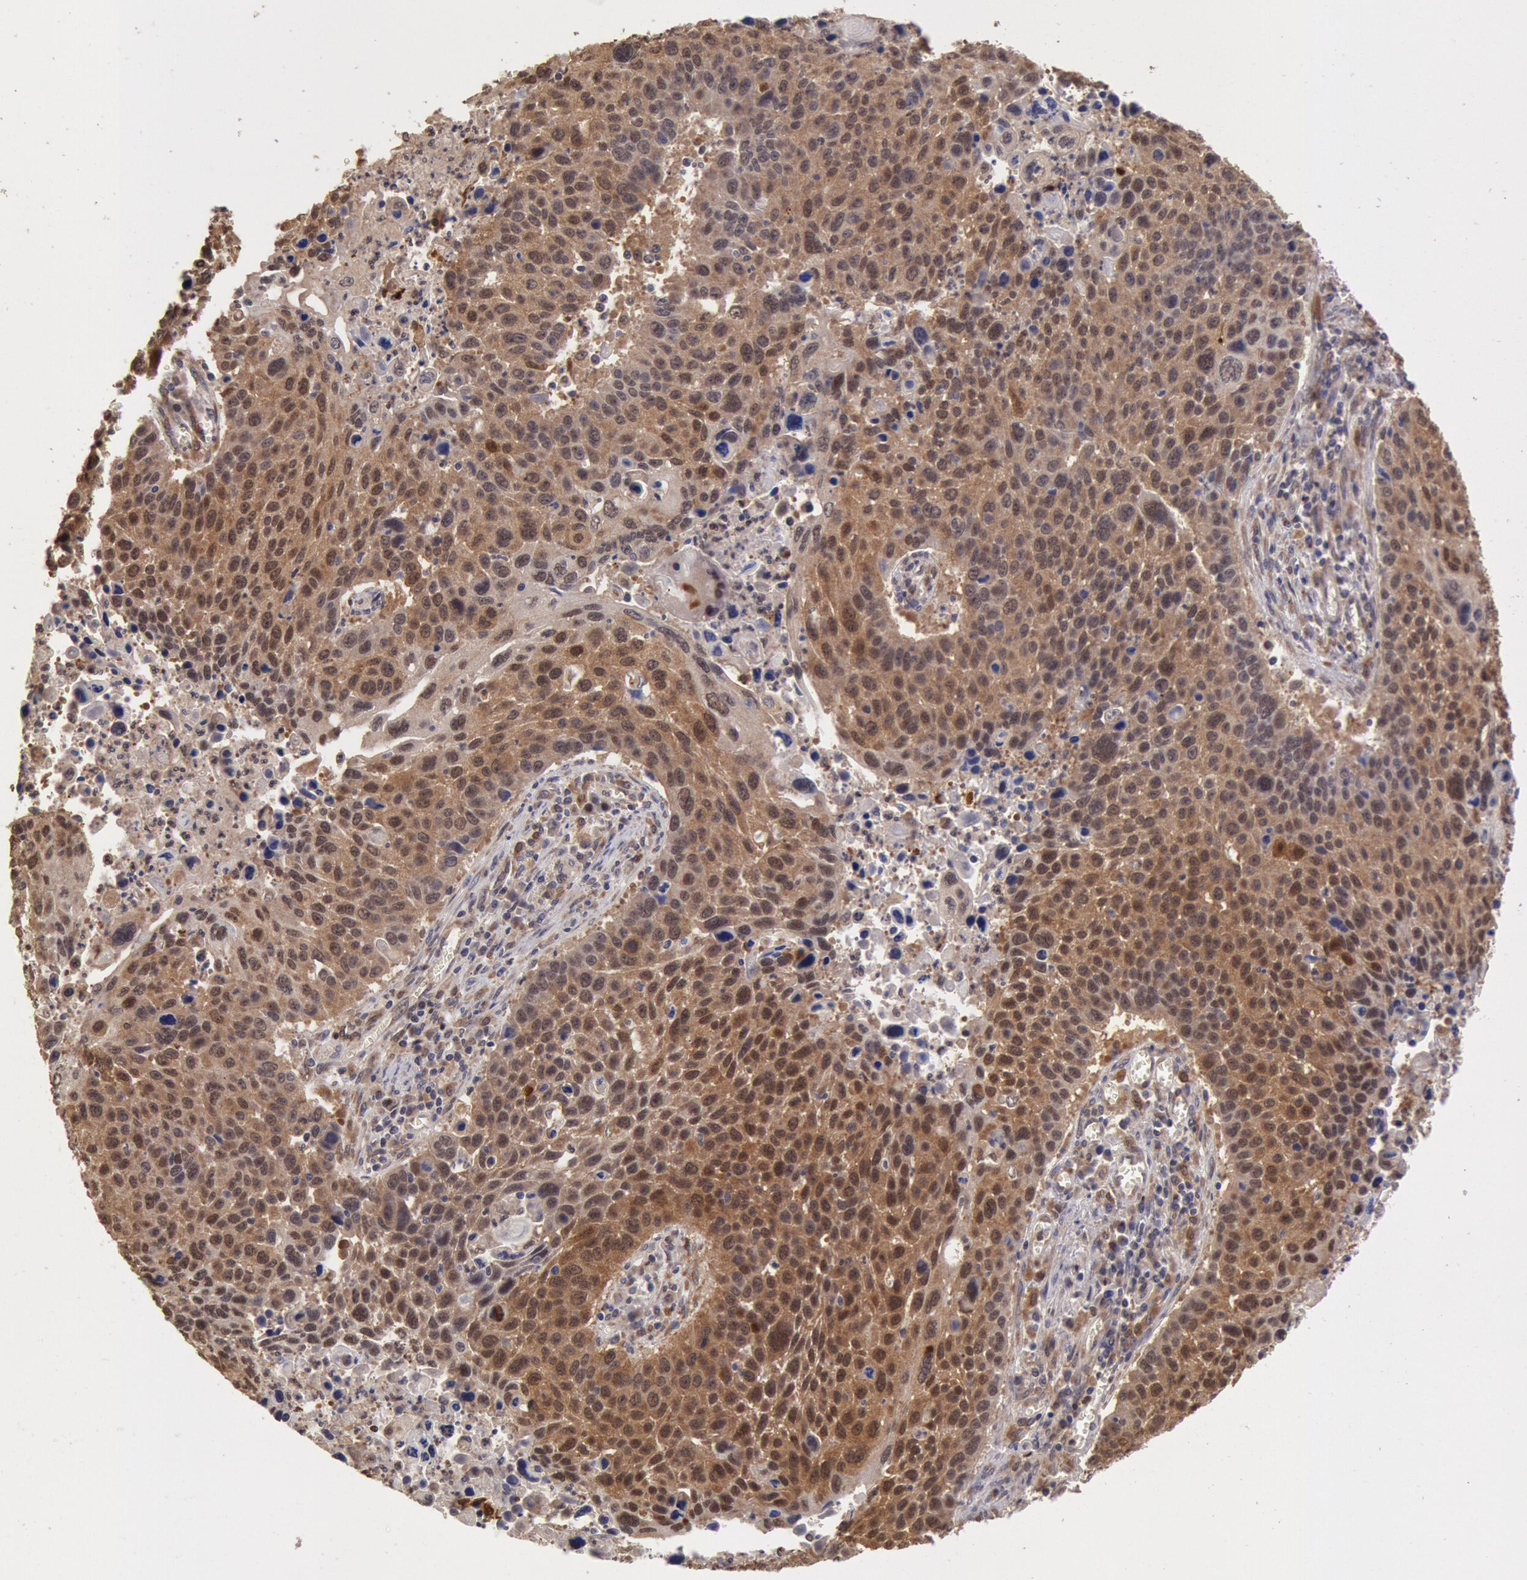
{"staining": {"intensity": "strong", "quantity": ">75%", "location": "cytoplasmic/membranous,nuclear"}, "tissue": "lung cancer", "cell_type": "Tumor cells", "image_type": "cancer", "snomed": [{"axis": "morphology", "description": "Squamous cell carcinoma, NOS"}, {"axis": "topography", "description": "Lung"}], "caption": "Human lung cancer (squamous cell carcinoma) stained with a brown dye reveals strong cytoplasmic/membranous and nuclear positive staining in about >75% of tumor cells.", "gene": "COMT", "patient": {"sex": "male", "age": 68}}